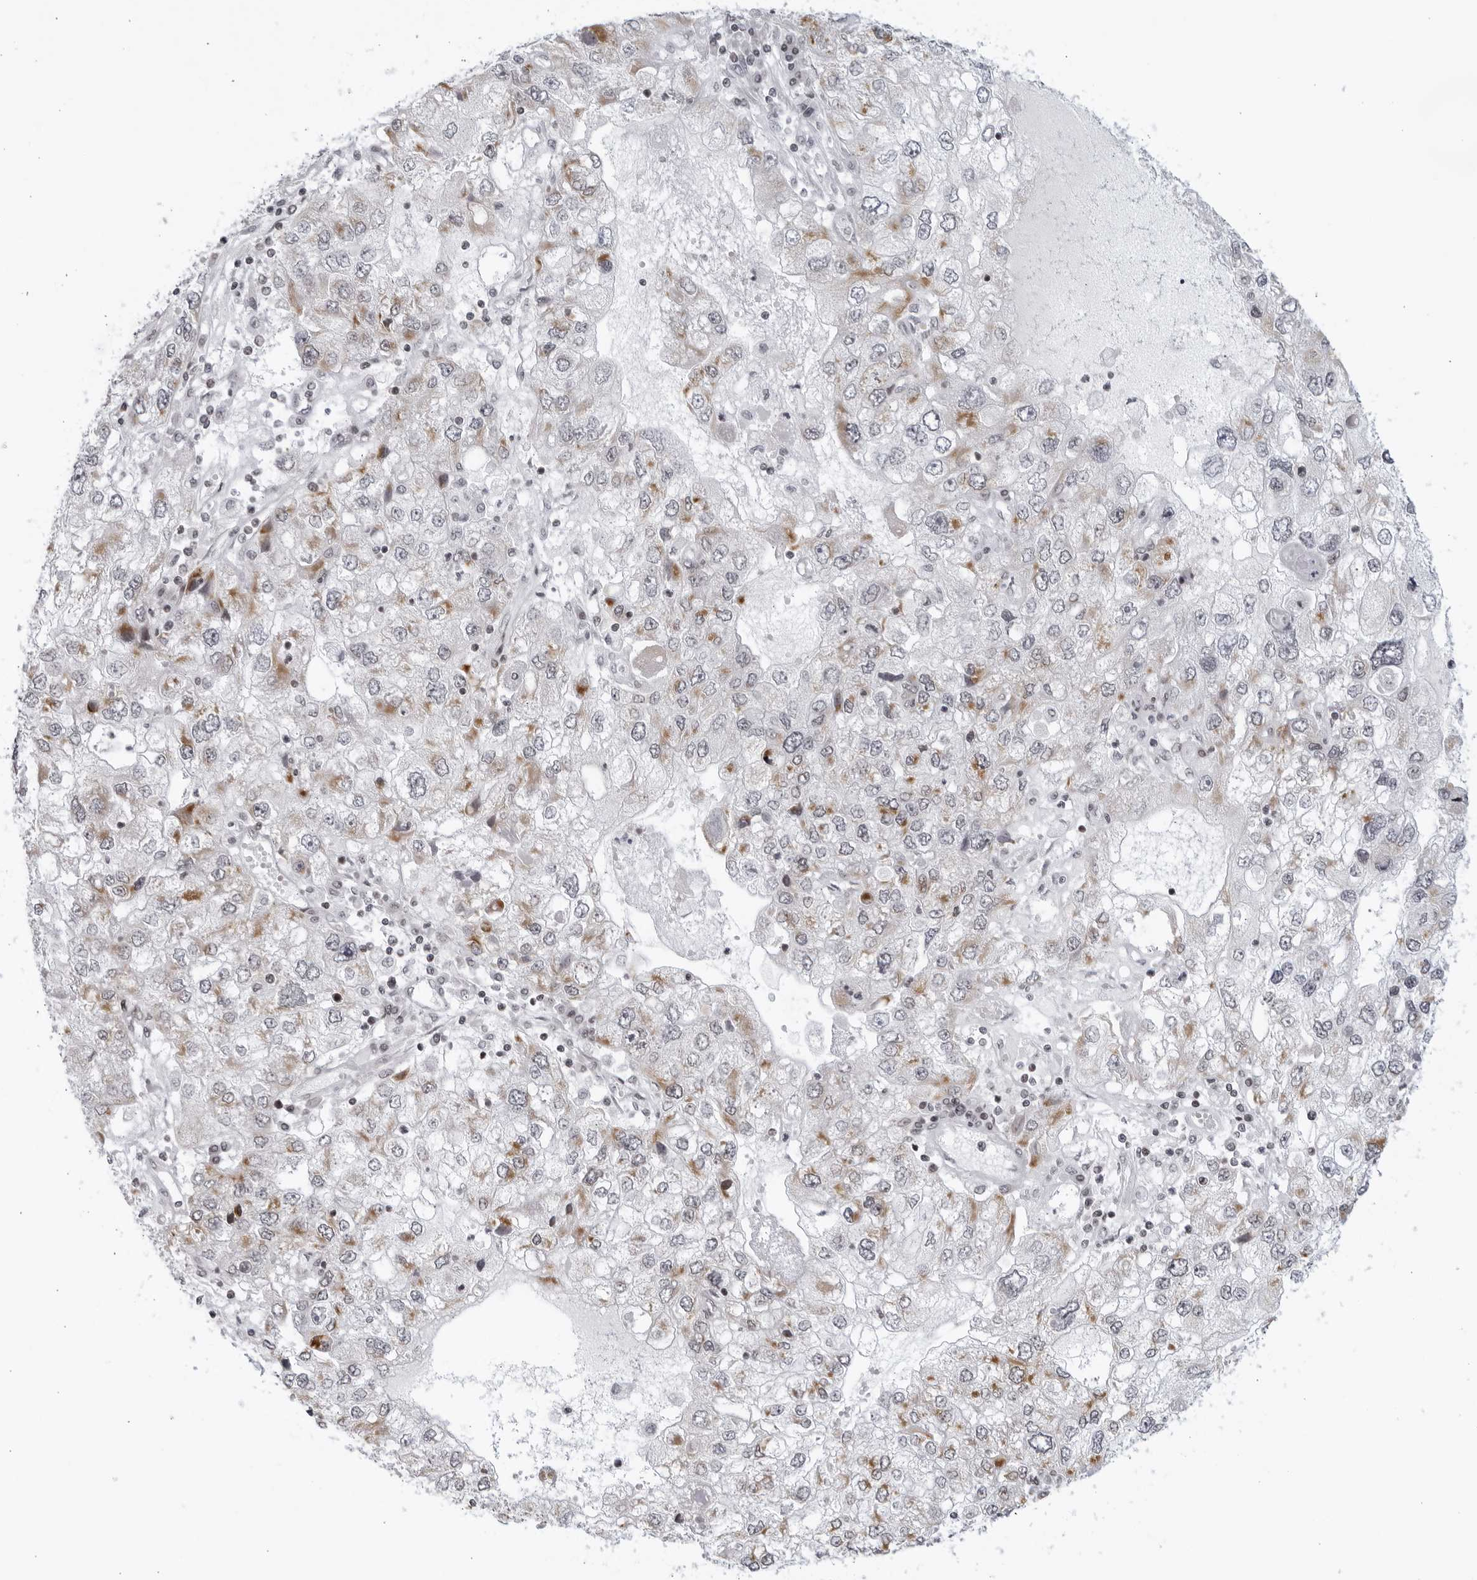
{"staining": {"intensity": "moderate", "quantity": "<25%", "location": "cytoplasmic/membranous"}, "tissue": "endometrial cancer", "cell_type": "Tumor cells", "image_type": "cancer", "snomed": [{"axis": "morphology", "description": "Adenocarcinoma, NOS"}, {"axis": "topography", "description": "Endometrium"}], "caption": "High-power microscopy captured an immunohistochemistry photomicrograph of adenocarcinoma (endometrial), revealing moderate cytoplasmic/membranous expression in about <25% of tumor cells. Immunohistochemistry stains the protein of interest in brown and the nuclei are stained blue.", "gene": "RAB11FIP3", "patient": {"sex": "female", "age": 49}}